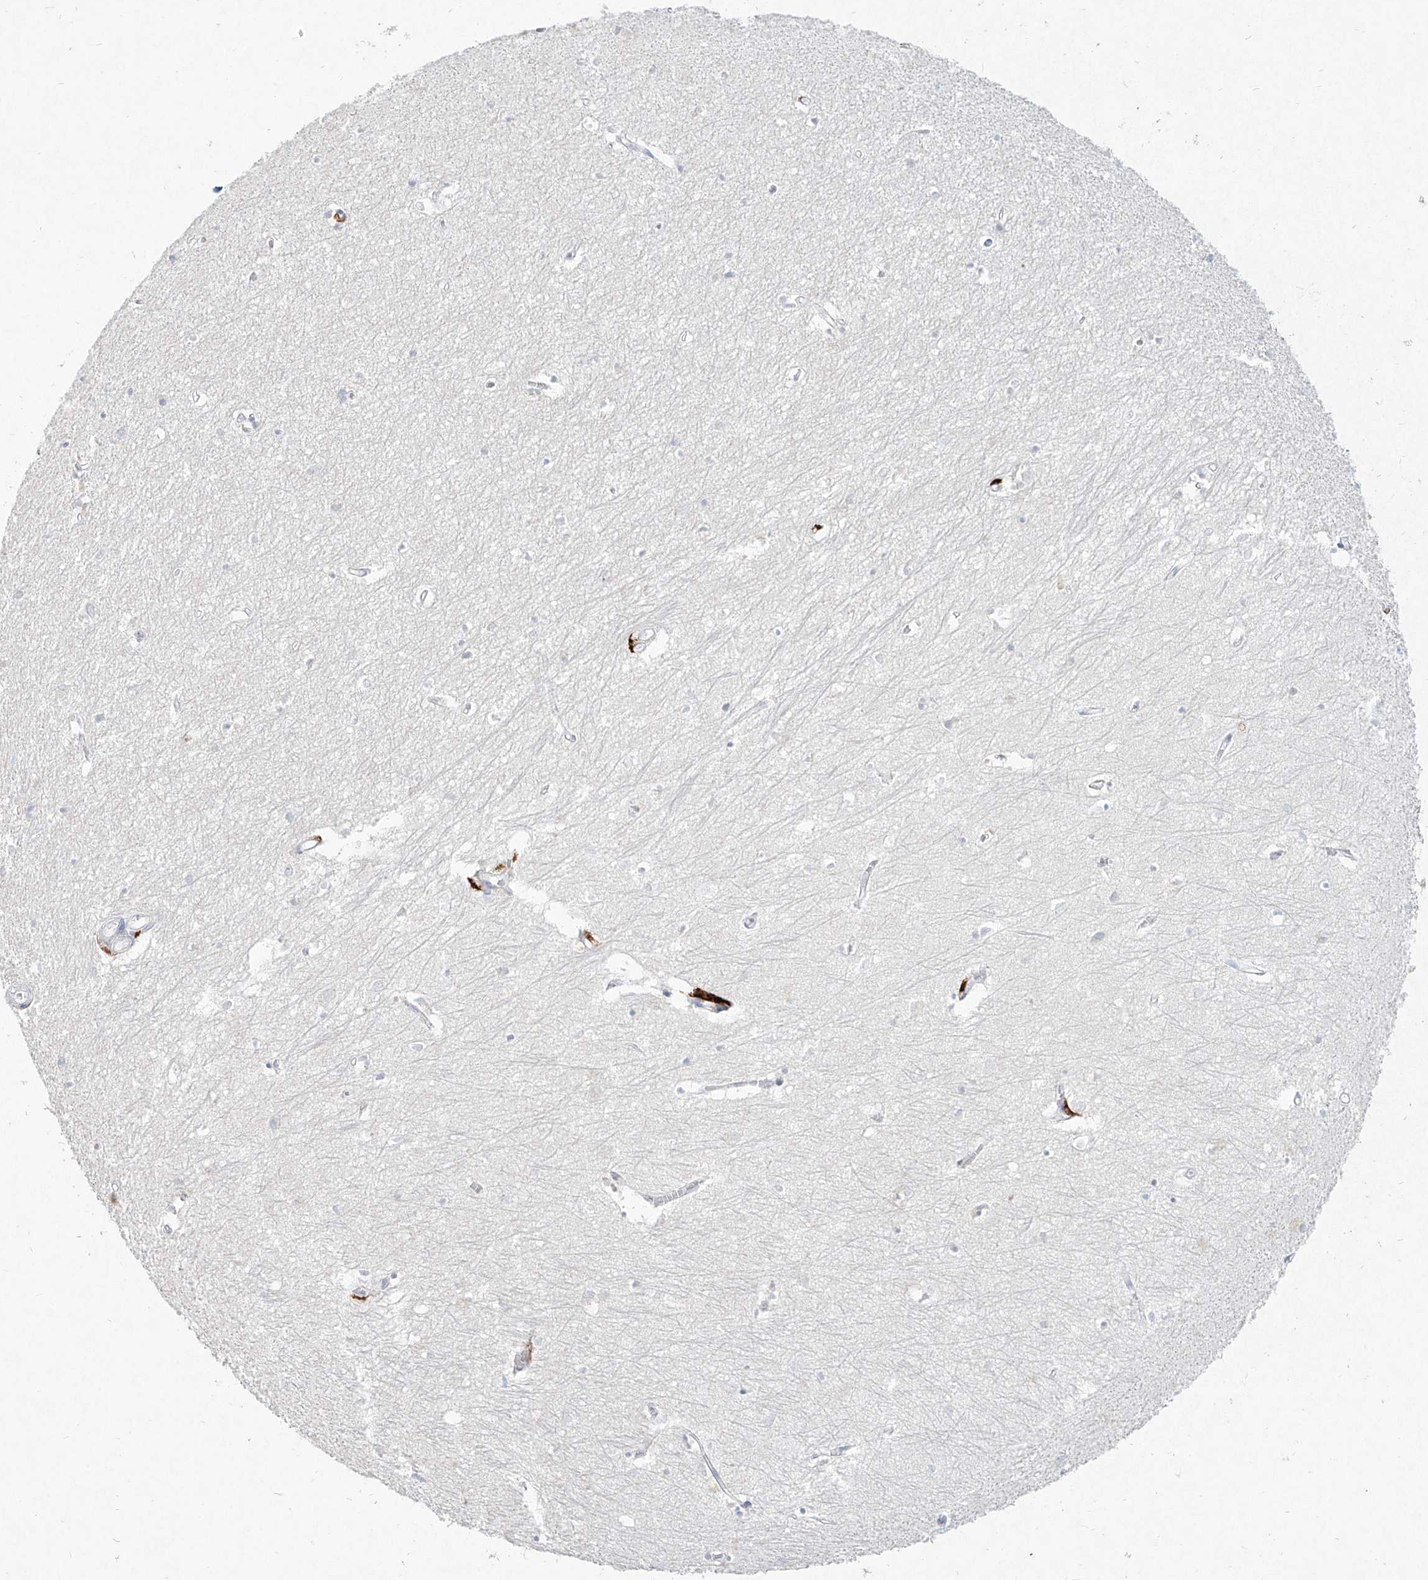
{"staining": {"intensity": "negative", "quantity": "none", "location": "none"}, "tissue": "hippocampus", "cell_type": "Glial cells", "image_type": "normal", "snomed": [{"axis": "morphology", "description": "Normal tissue, NOS"}, {"axis": "topography", "description": "Hippocampus"}], "caption": "Protein analysis of normal hippocampus exhibits no significant staining in glial cells. (DAB immunohistochemistry (IHC), high magnification).", "gene": "CD209", "patient": {"sex": "female", "age": 64}}